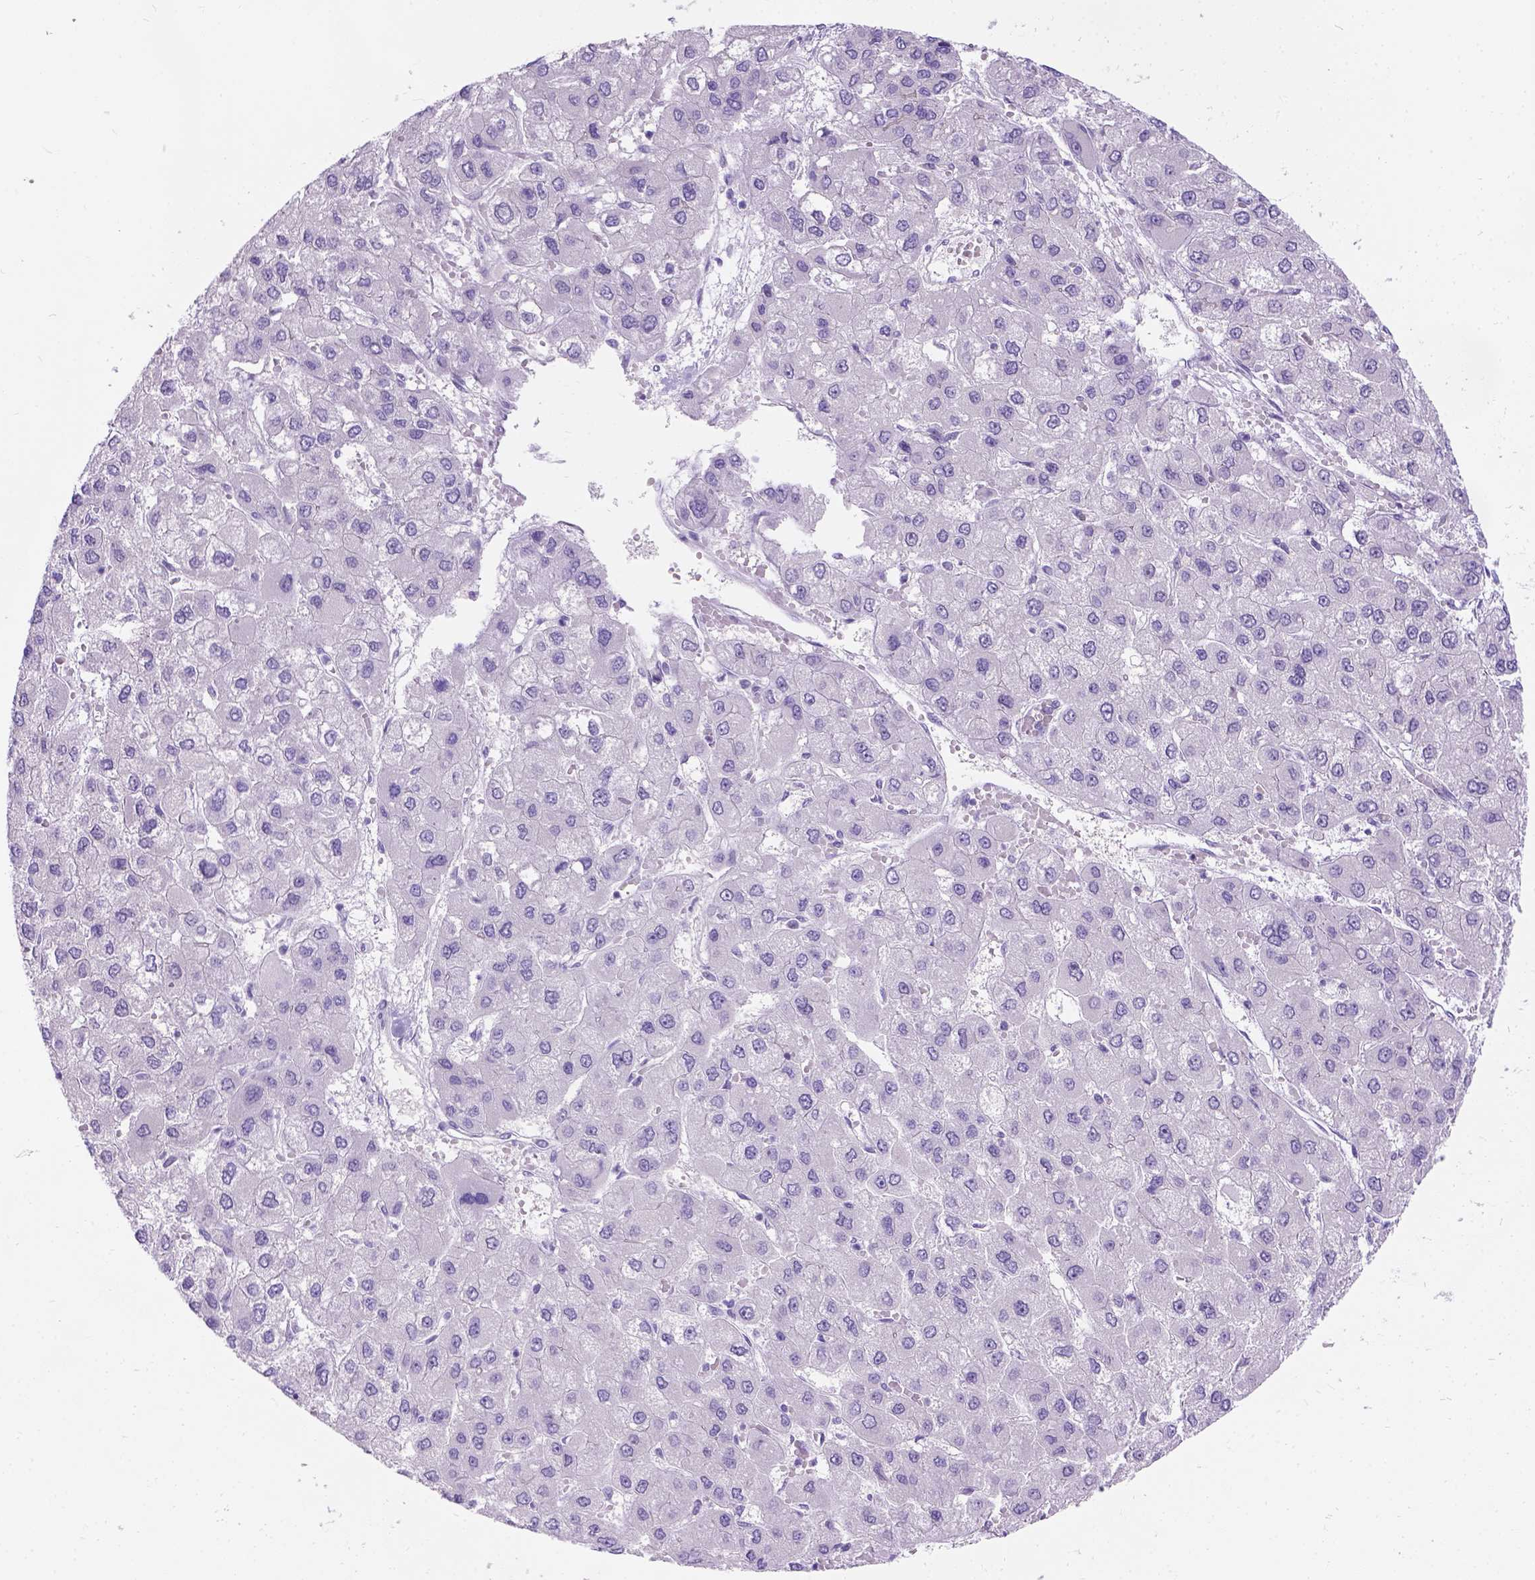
{"staining": {"intensity": "negative", "quantity": "none", "location": "none"}, "tissue": "liver cancer", "cell_type": "Tumor cells", "image_type": "cancer", "snomed": [{"axis": "morphology", "description": "Carcinoma, Hepatocellular, NOS"}, {"axis": "topography", "description": "Liver"}], "caption": "The immunohistochemistry (IHC) histopathology image has no significant staining in tumor cells of hepatocellular carcinoma (liver) tissue.", "gene": "C20orf144", "patient": {"sex": "female", "age": 41}}